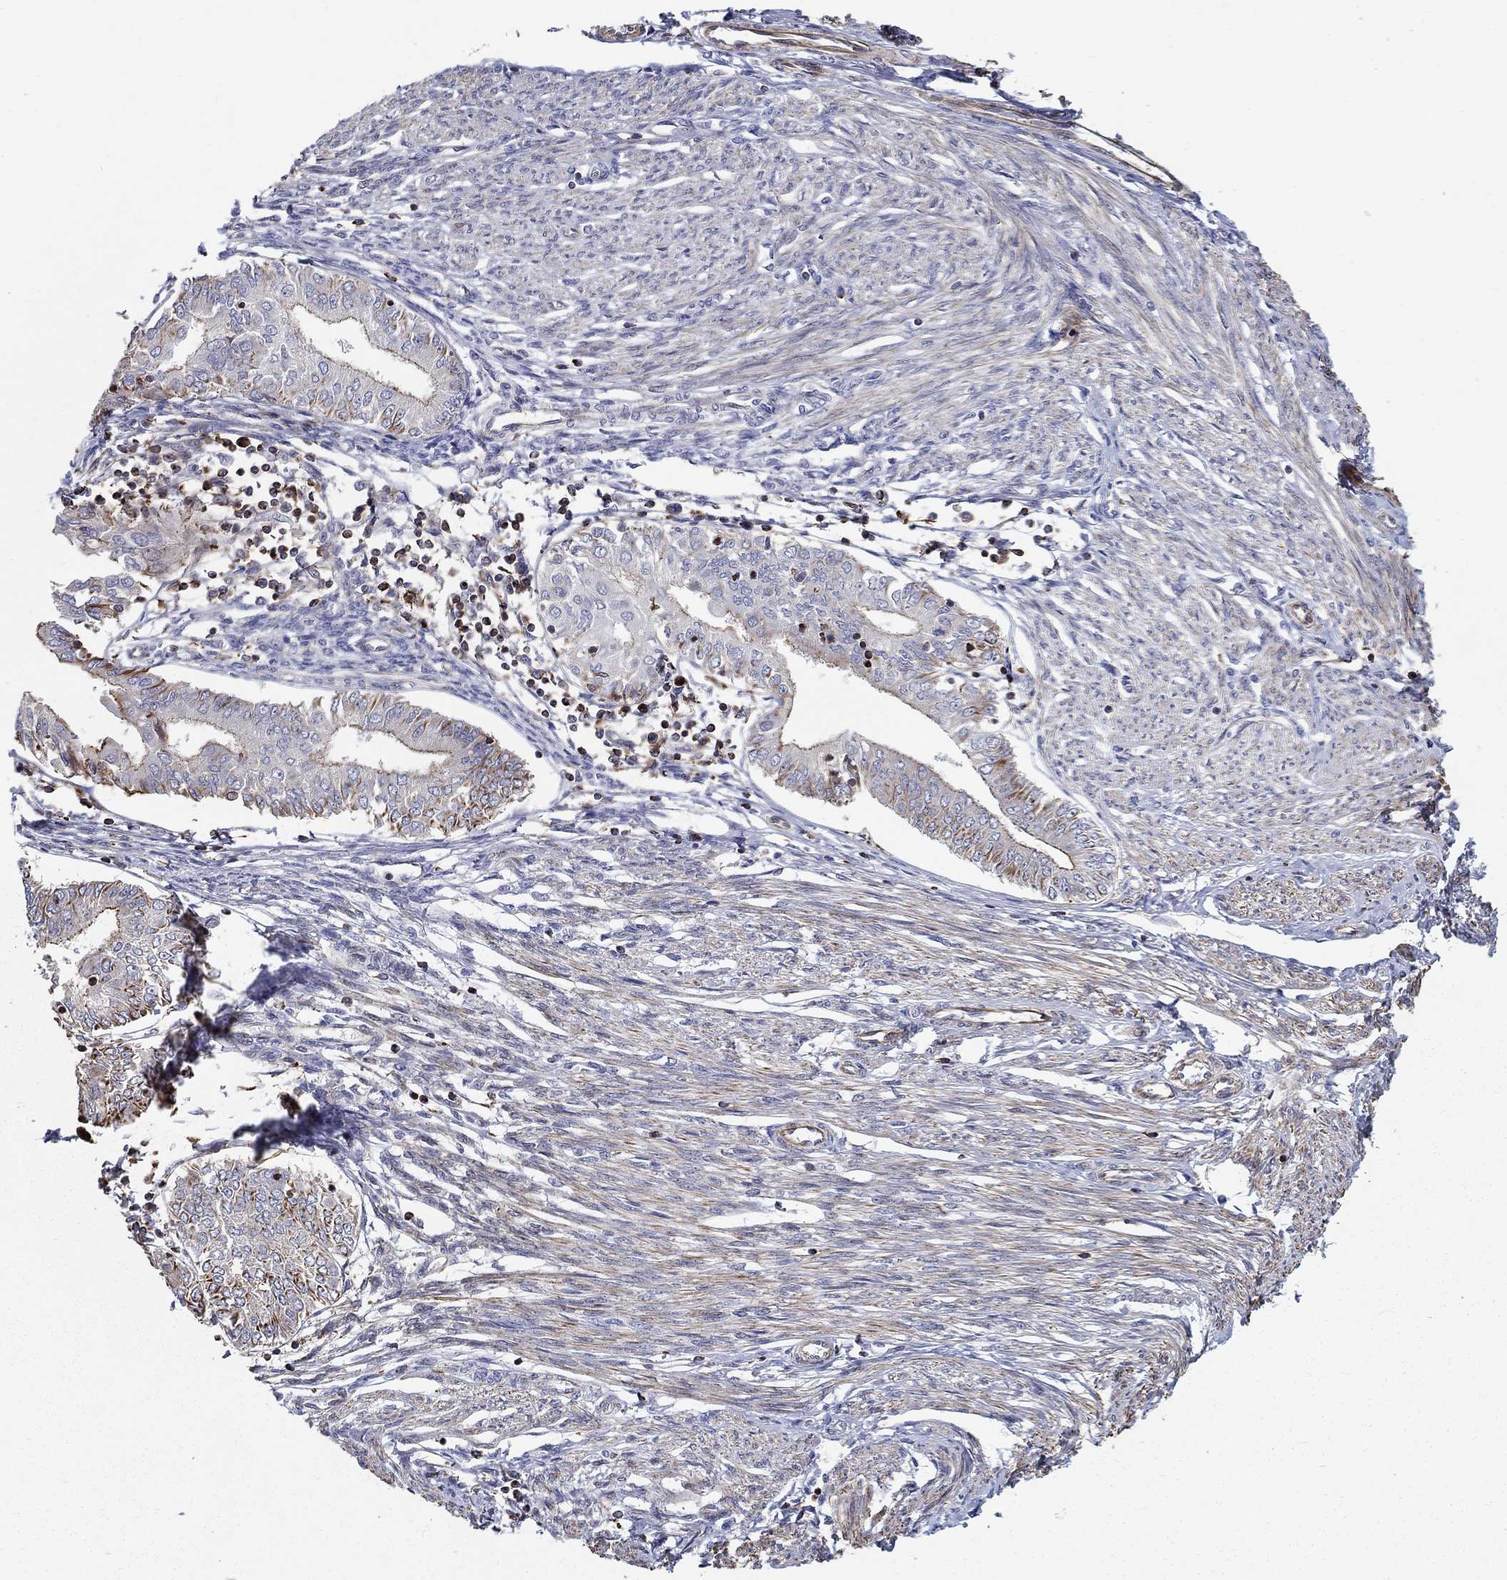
{"staining": {"intensity": "strong", "quantity": "<25%", "location": "cytoplasmic/membranous"}, "tissue": "endometrial cancer", "cell_type": "Tumor cells", "image_type": "cancer", "snomed": [{"axis": "morphology", "description": "Adenocarcinoma, NOS"}, {"axis": "topography", "description": "Endometrium"}], "caption": "Brown immunohistochemical staining in human endometrial cancer (adenocarcinoma) demonstrates strong cytoplasmic/membranous staining in about <25% of tumor cells.", "gene": "NPHP1", "patient": {"sex": "female", "age": 68}}